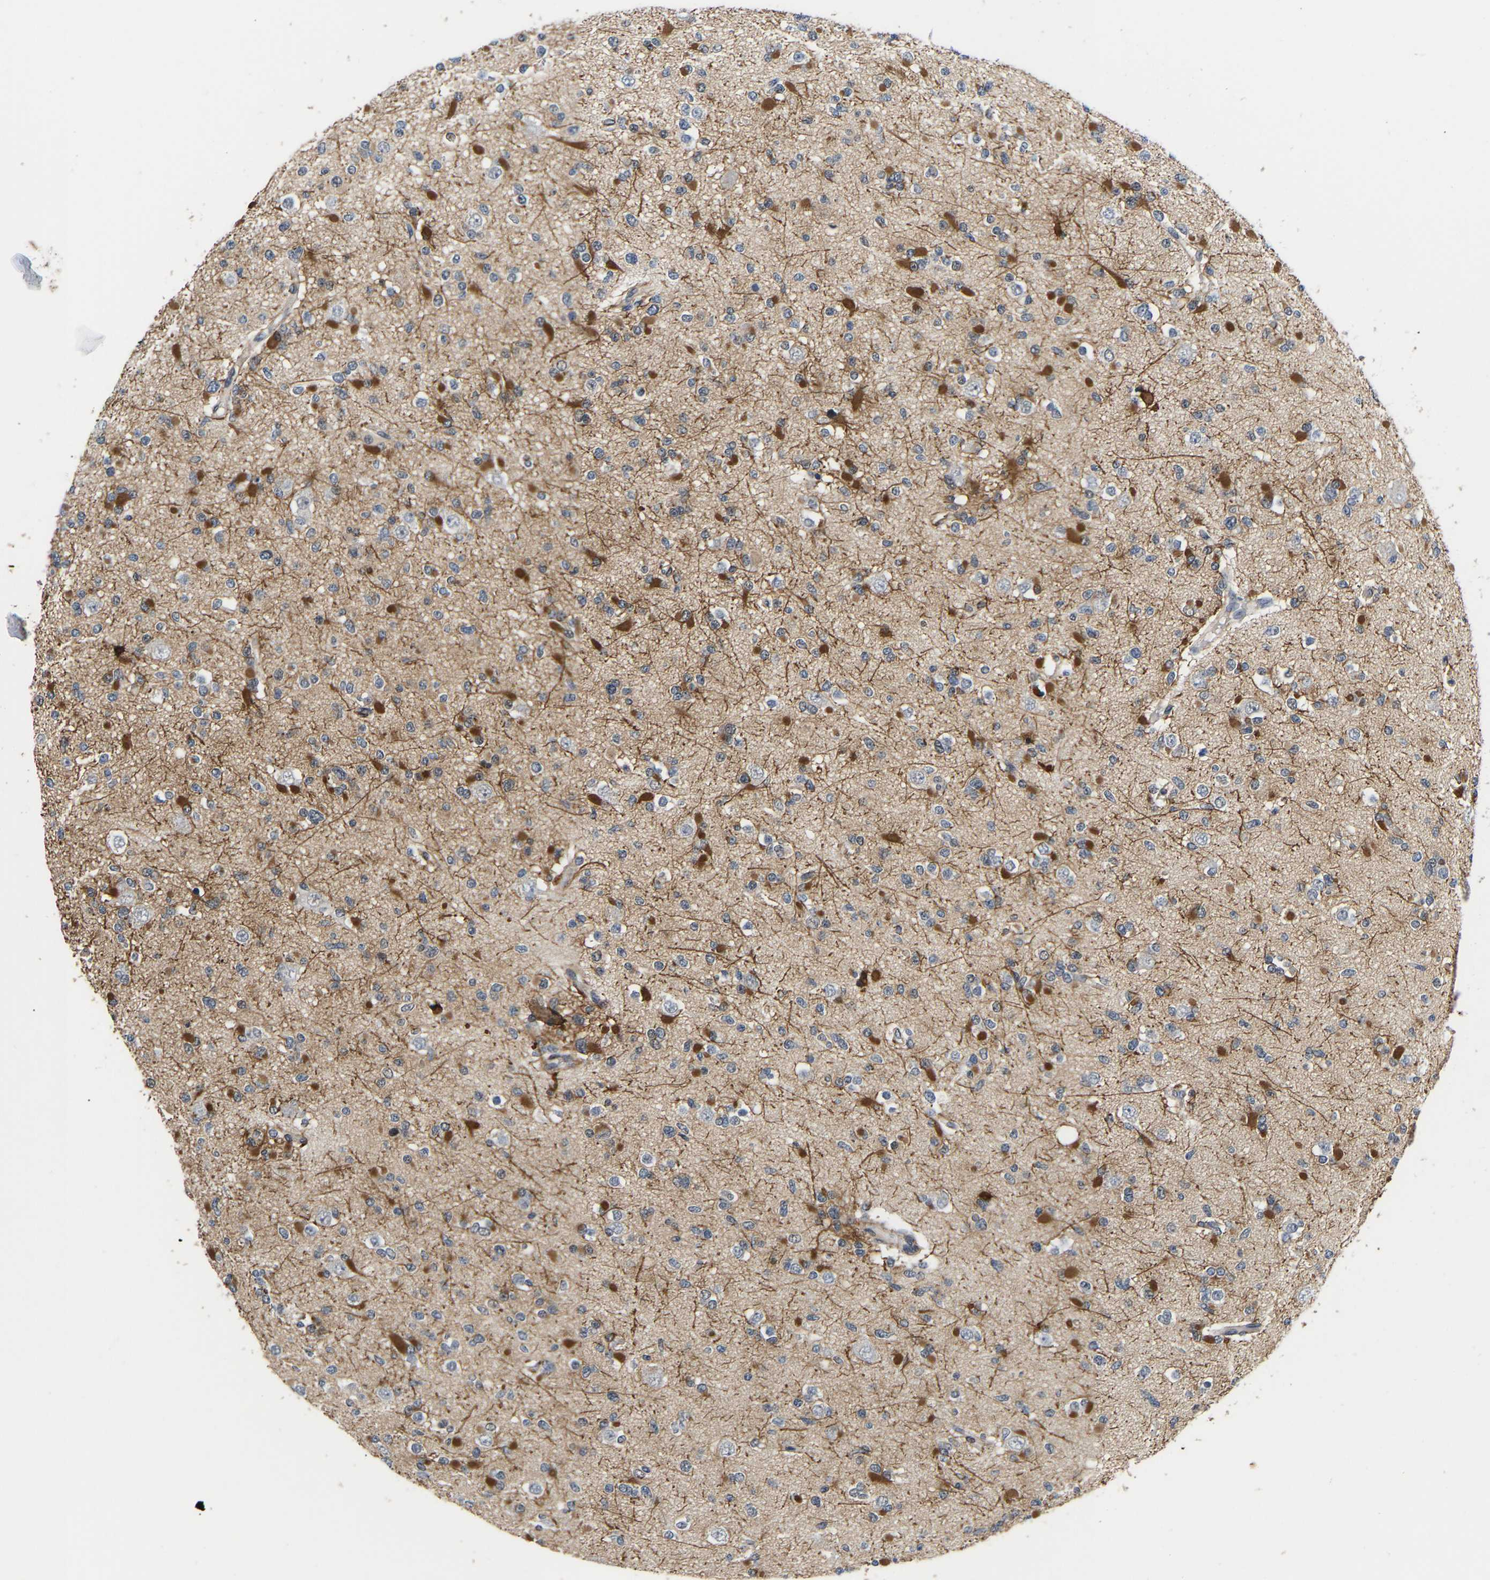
{"staining": {"intensity": "strong", "quantity": "25%-75%", "location": "cytoplasmic/membranous"}, "tissue": "glioma", "cell_type": "Tumor cells", "image_type": "cancer", "snomed": [{"axis": "morphology", "description": "Glioma, malignant, Low grade"}, {"axis": "topography", "description": "Brain"}], "caption": "Human malignant low-grade glioma stained for a protein (brown) exhibits strong cytoplasmic/membranous positive staining in approximately 25%-75% of tumor cells.", "gene": "METTL16", "patient": {"sex": "female", "age": 22}}